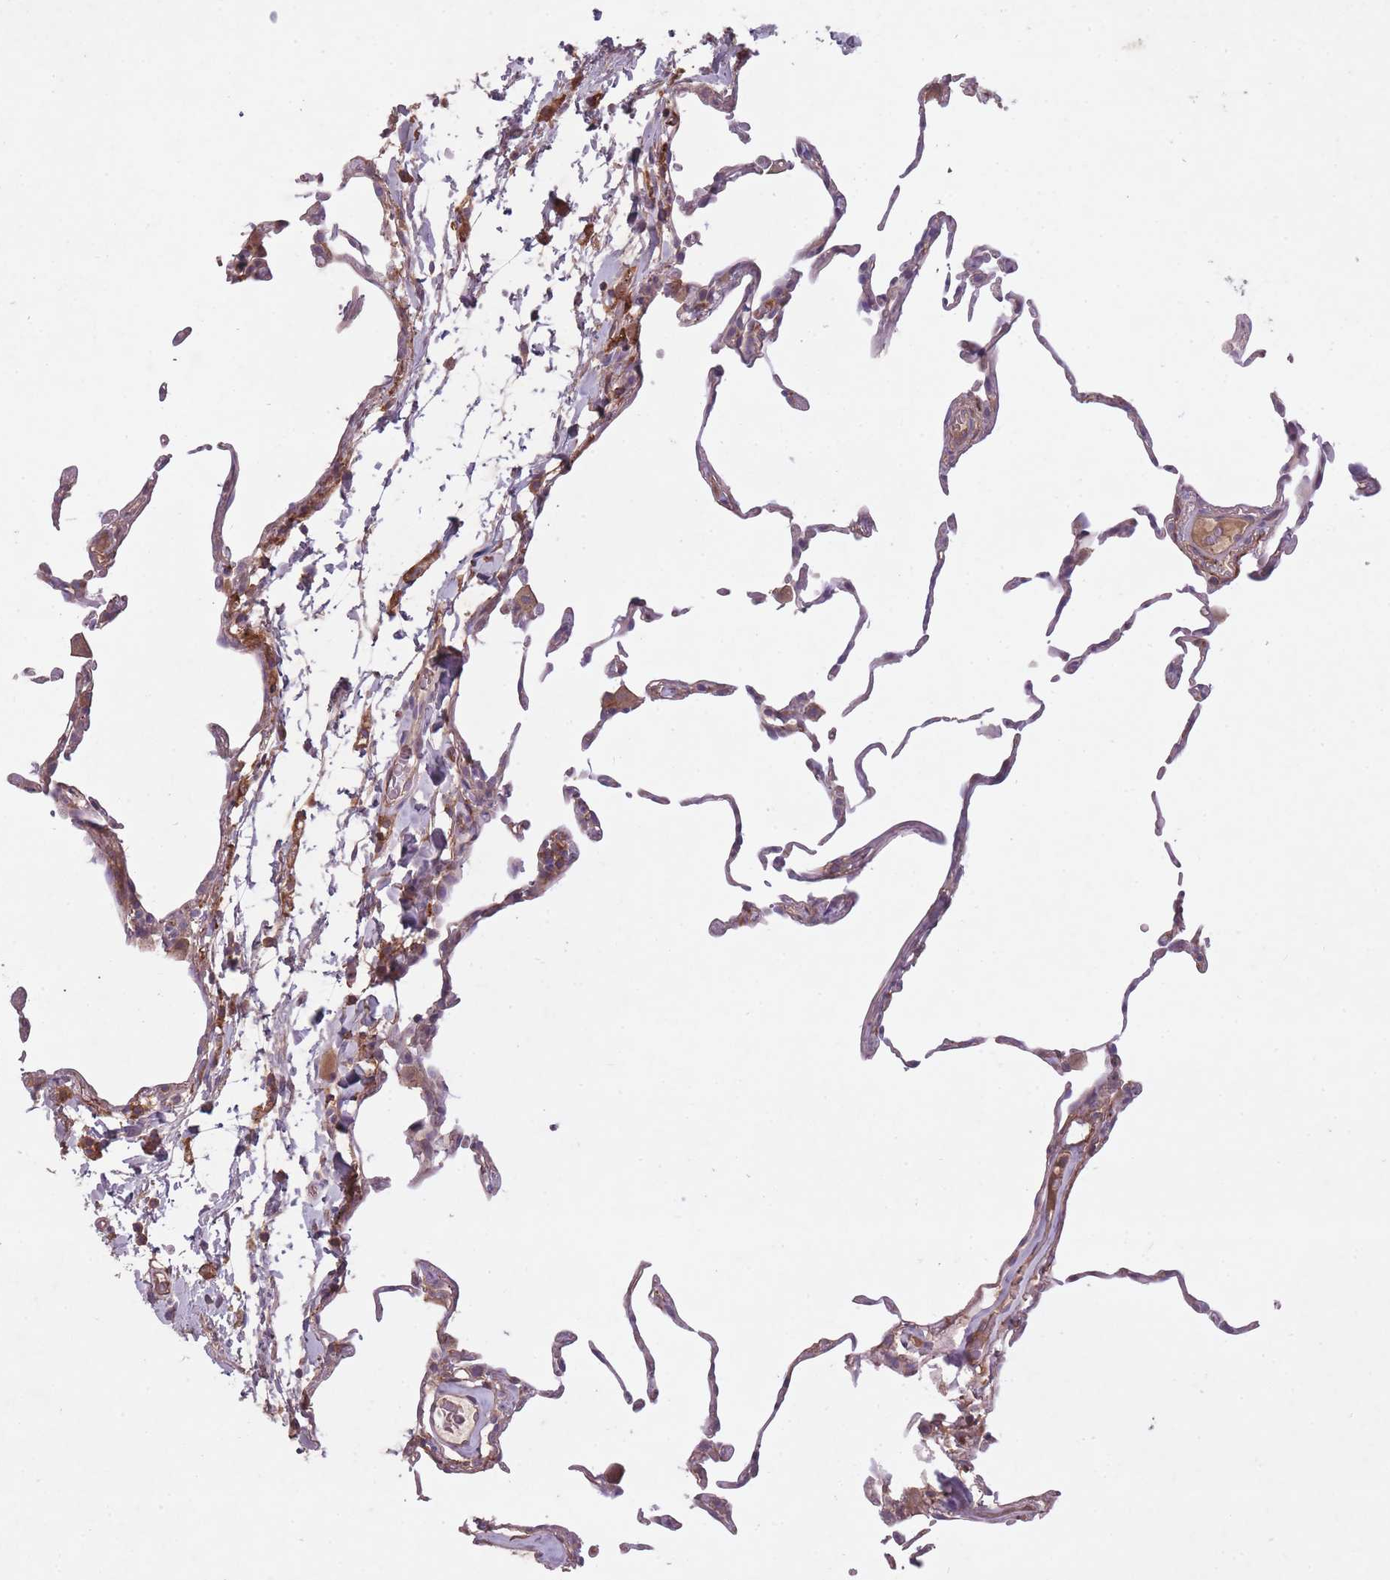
{"staining": {"intensity": "negative", "quantity": "none", "location": "none"}, "tissue": "lung", "cell_type": "Alveolar cells", "image_type": "normal", "snomed": [{"axis": "morphology", "description": "Normal tissue, NOS"}, {"axis": "topography", "description": "Lung"}], "caption": "Lung was stained to show a protein in brown. There is no significant positivity in alveolar cells. The staining was performed using DAB (3,3'-diaminobenzidine) to visualize the protein expression in brown, while the nuclei were stained in blue with hematoxylin (Magnification: 20x).", "gene": "OR2V1", "patient": {"sex": "female", "age": 57}}